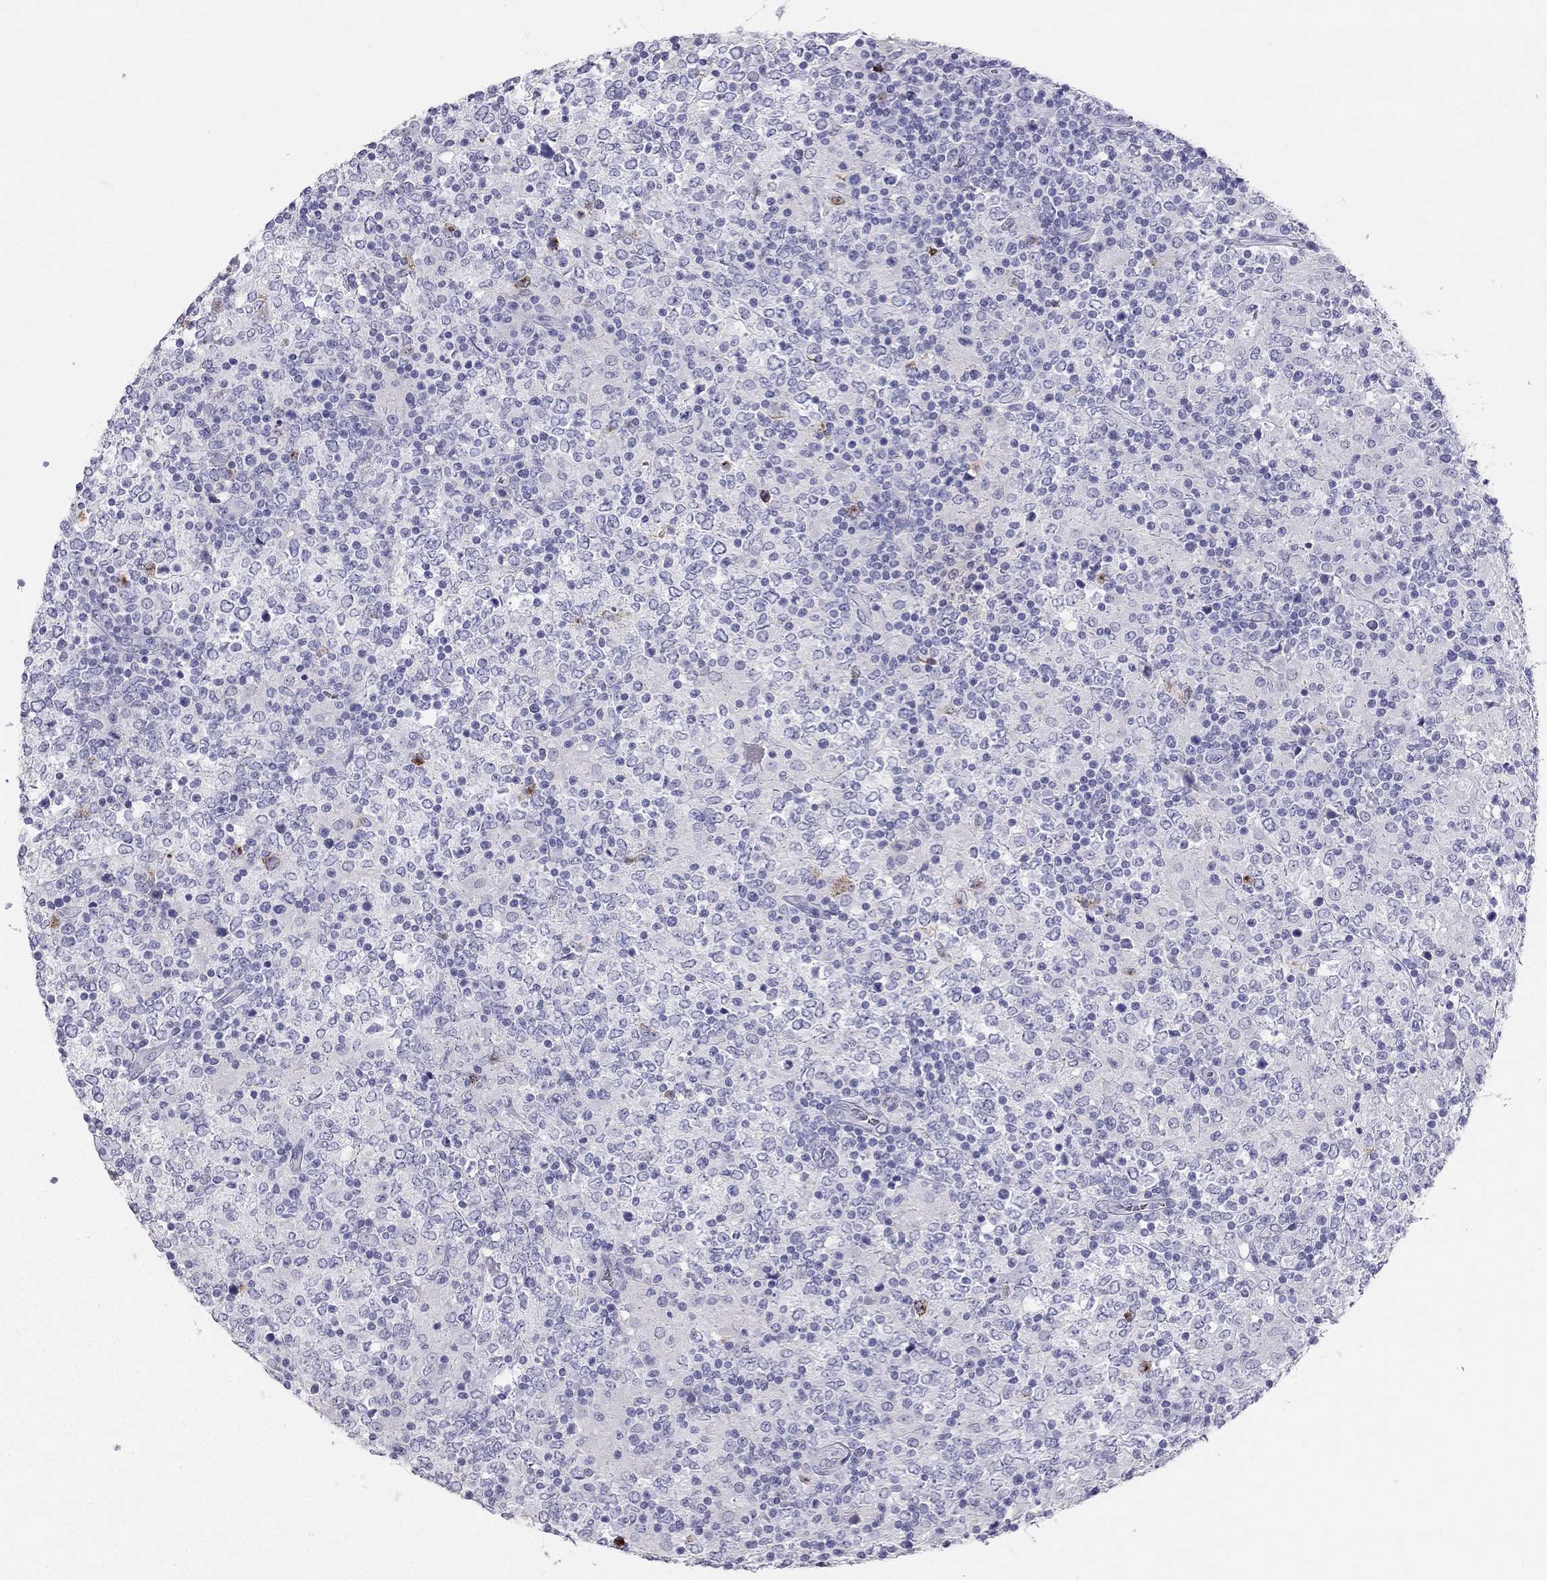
{"staining": {"intensity": "negative", "quantity": "none", "location": "none"}, "tissue": "lymphoma", "cell_type": "Tumor cells", "image_type": "cancer", "snomed": [{"axis": "morphology", "description": "Malignant lymphoma, non-Hodgkin's type, High grade"}, {"axis": "topography", "description": "Lymph node"}], "caption": "Immunohistochemistry histopathology image of human malignant lymphoma, non-Hodgkin's type (high-grade) stained for a protein (brown), which reveals no staining in tumor cells.", "gene": "KLRG1", "patient": {"sex": "female", "age": 84}}